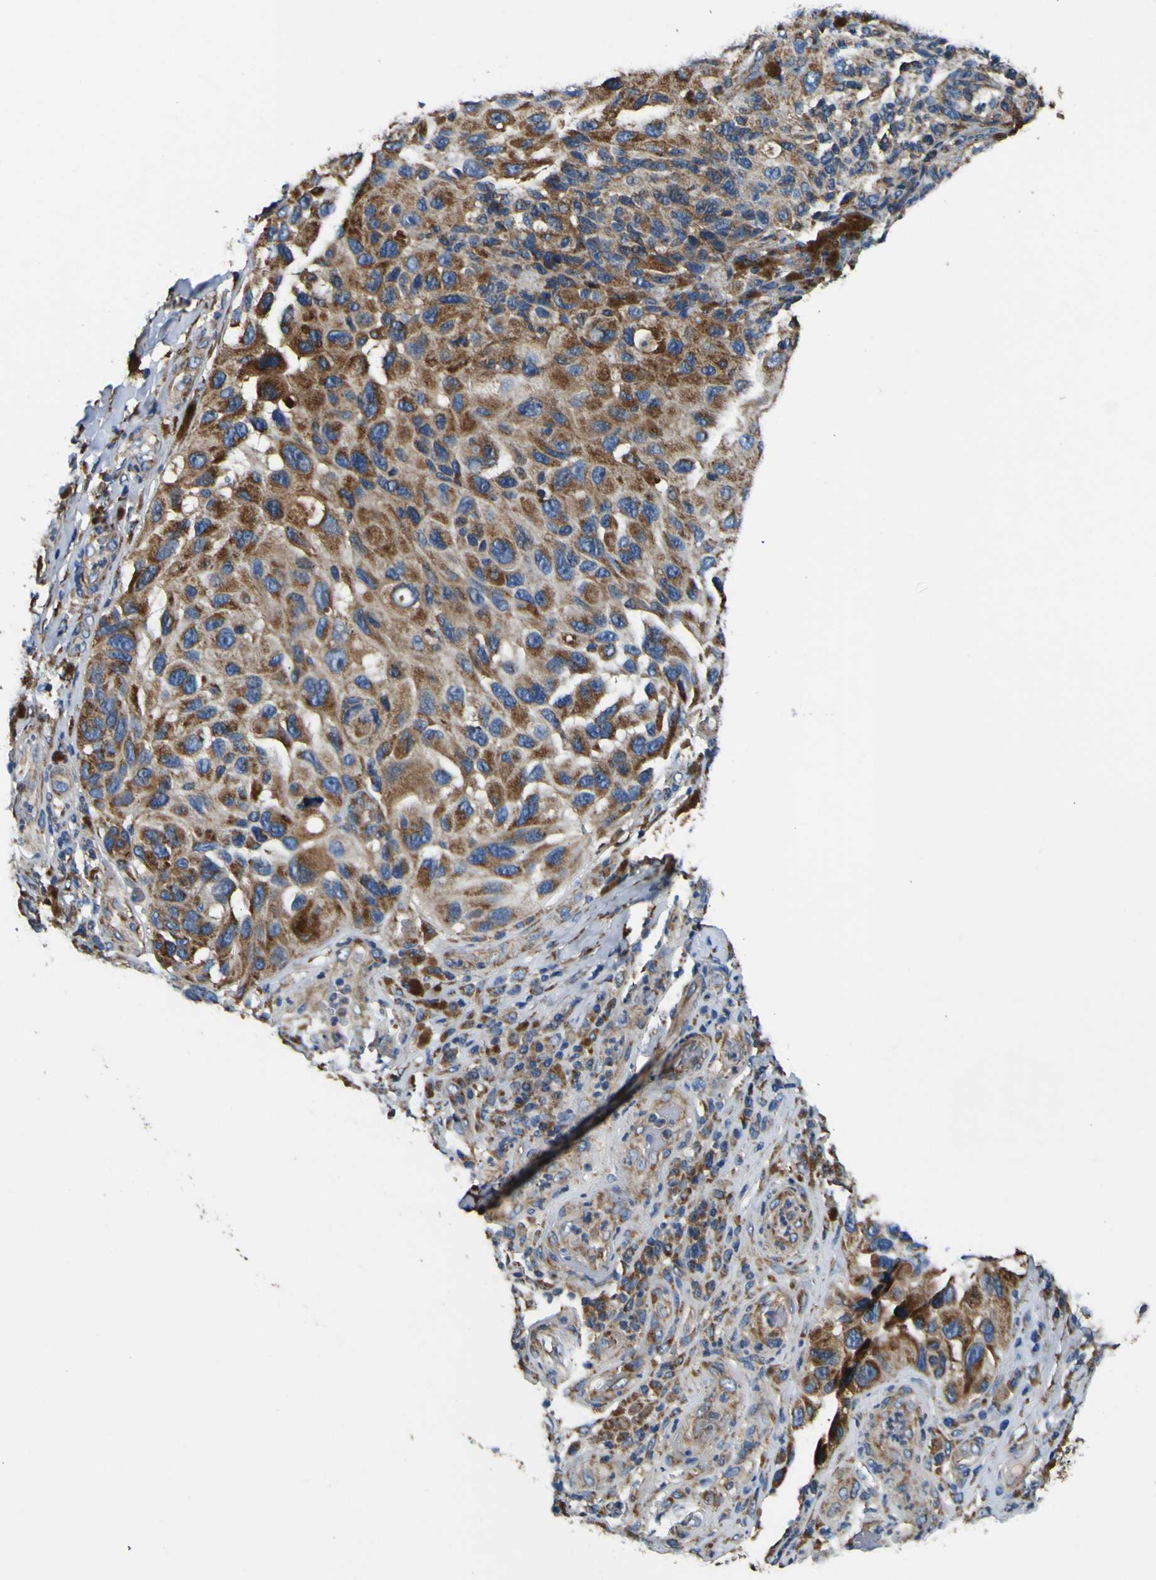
{"staining": {"intensity": "moderate", "quantity": ">75%", "location": "cytoplasmic/membranous"}, "tissue": "melanoma", "cell_type": "Tumor cells", "image_type": "cancer", "snomed": [{"axis": "morphology", "description": "Malignant melanoma, NOS"}, {"axis": "topography", "description": "Skin"}], "caption": "Protein staining reveals moderate cytoplasmic/membranous expression in about >75% of tumor cells in melanoma. (IHC, brightfield microscopy, high magnification).", "gene": "INPP5A", "patient": {"sex": "female", "age": 73}}